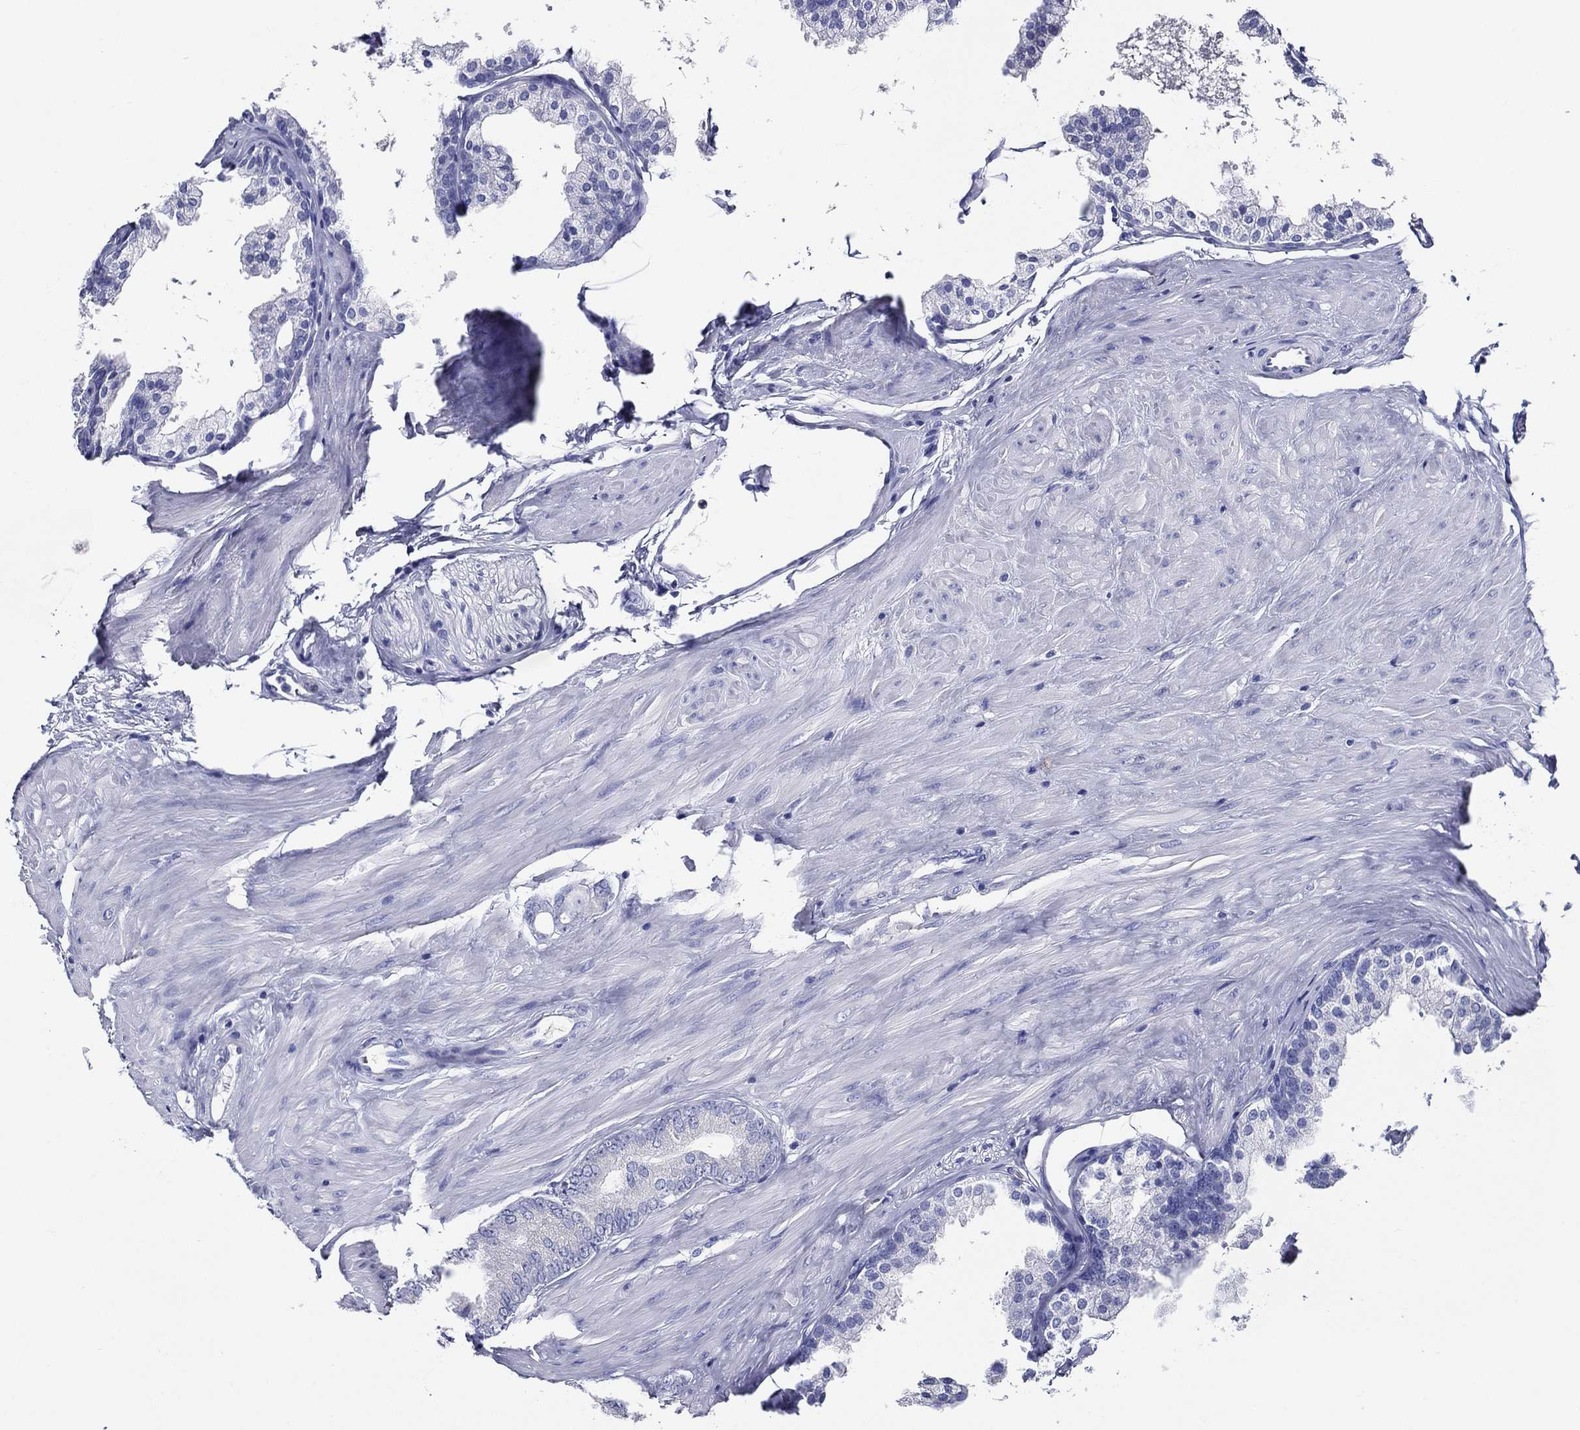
{"staining": {"intensity": "negative", "quantity": "none", "location": "none"}, "tissue": "prostate cancer", "cell_type": "Tumor cells", "image_type": "cancer", "snomed": [{"axis": "morphology", "description": "Adenocarcinoma, NOS"}, {"axis": "topography", "description": "Prostate"}], "caption": "Immunohistochemistry (IHC) of human adenocarcinoma (prostate) reveals no staining in tumor cells.", "gene": "ACE2", "patient": {"sex": "male", "age": 55}}